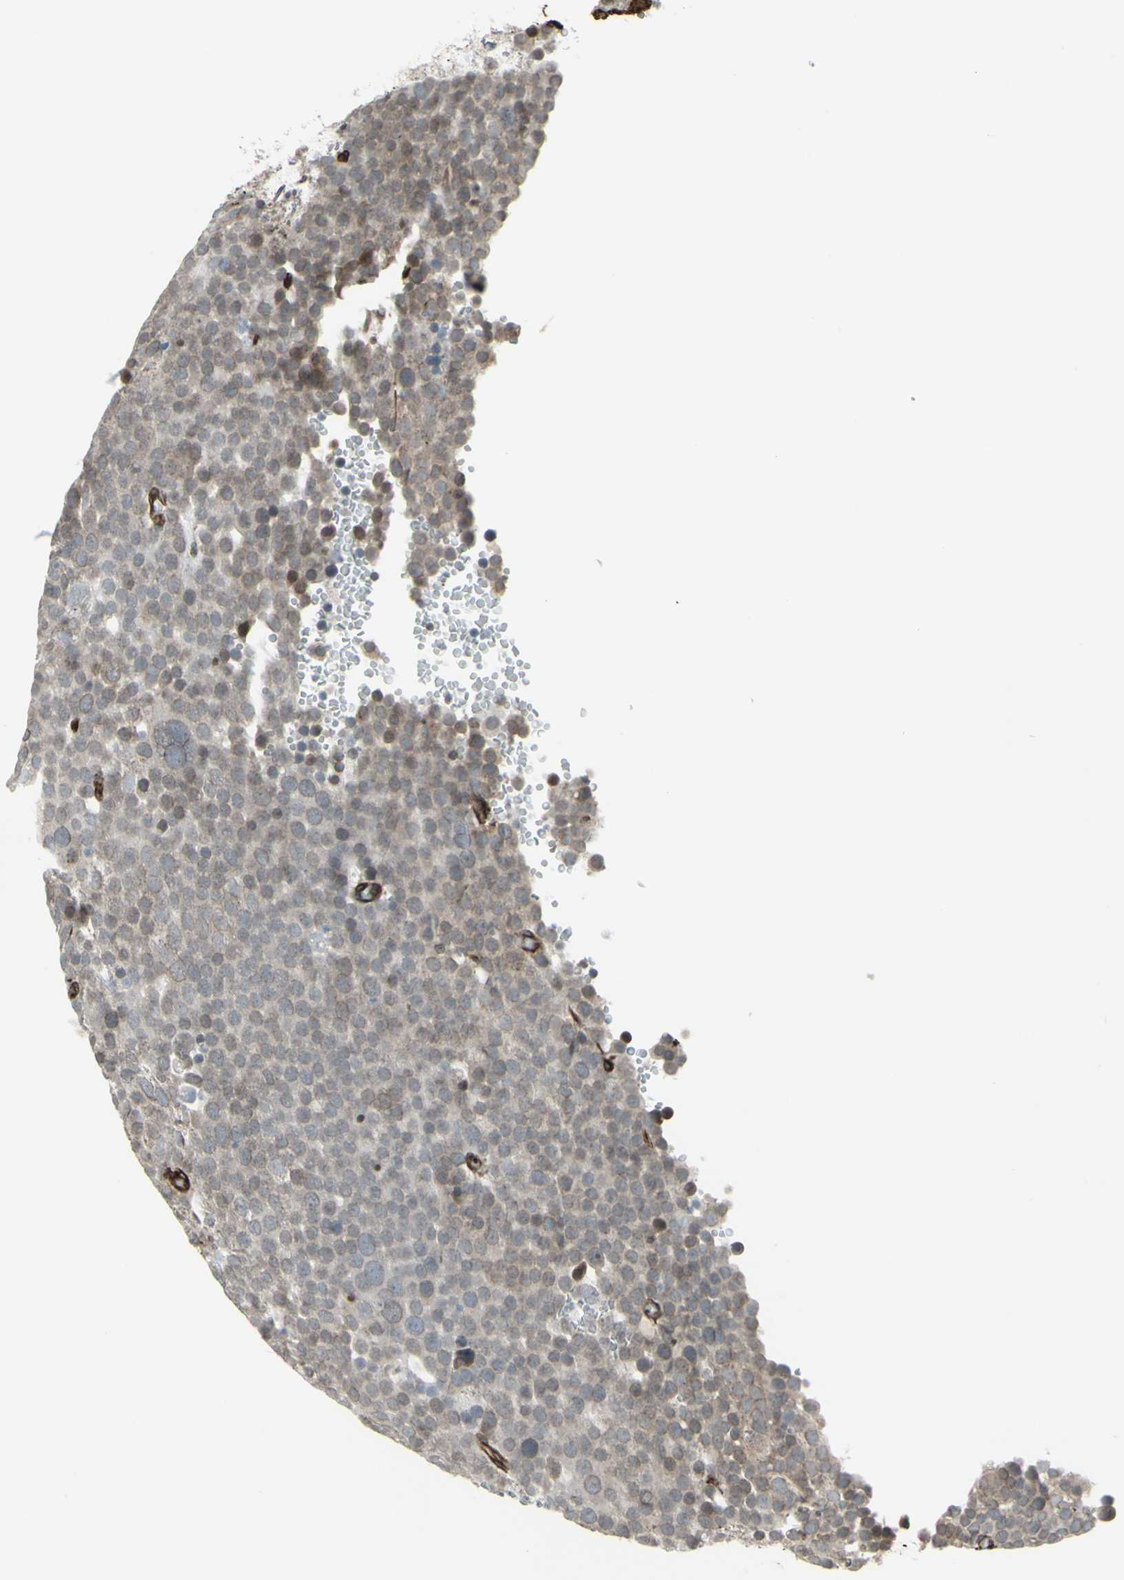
{"staining": {"intensity": "weak", "quantity": ">75%", "location": "cytoplasmic/membranous,nuclear"}, "tissue": "testis cancer", "cell_type": "Tumor cells", "image_type": "cancer", "snomed": [{"axis": "morphology", "description": "Seminoma, NOS"}, {"axis": "topography", "description": "Testis"}], "caption": "IHC image of testis cancer stained for a protein (brown), which exhibits low levels of weak cytoplasmic/membranous and nuclear staining in about >75% of tumor cells.", "gene": "DTX3L", "patient": {"sex": "male", "age": 71}}